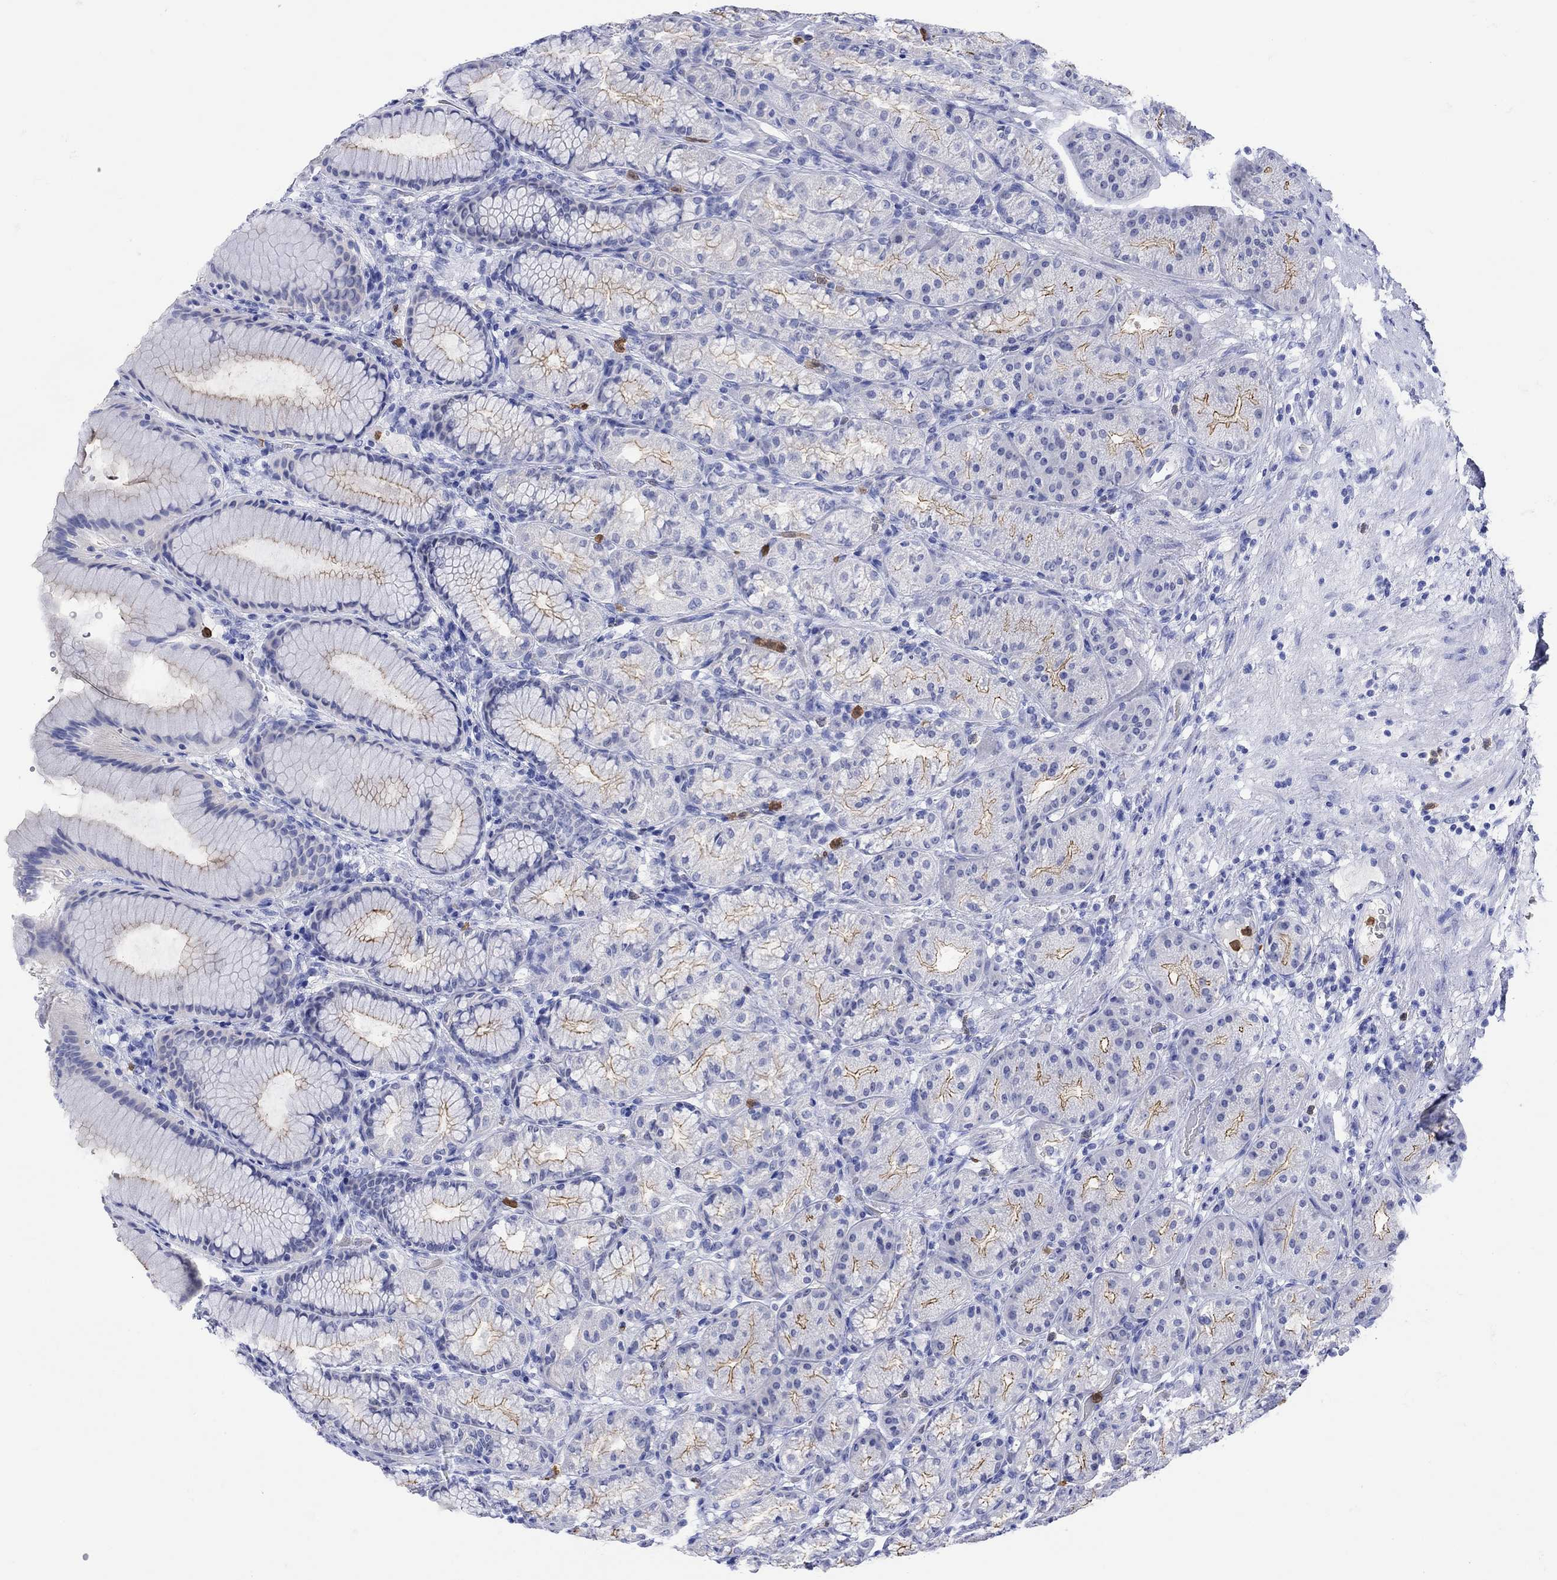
{"staining": {"intensity": "weak", "quantity": "<25%", "location": "cytoplasmic/membranous"}, "tissue": "stomach", "cell_type": "Glandular cells", "image_type": "normal", "snomed": [{"axis": "morphology", "description": "Normal tissue, NOS"}, {"axis": "morphology", "description": "Adenocarcinoma, NOS"}, {"axis": "topography", "description": "Stomach"}], "caption": "Image shows no protein expression in glandular cells of normal stomach.", "gene": "LINGO3", "patient": {"sex": "female", "age": 79}}